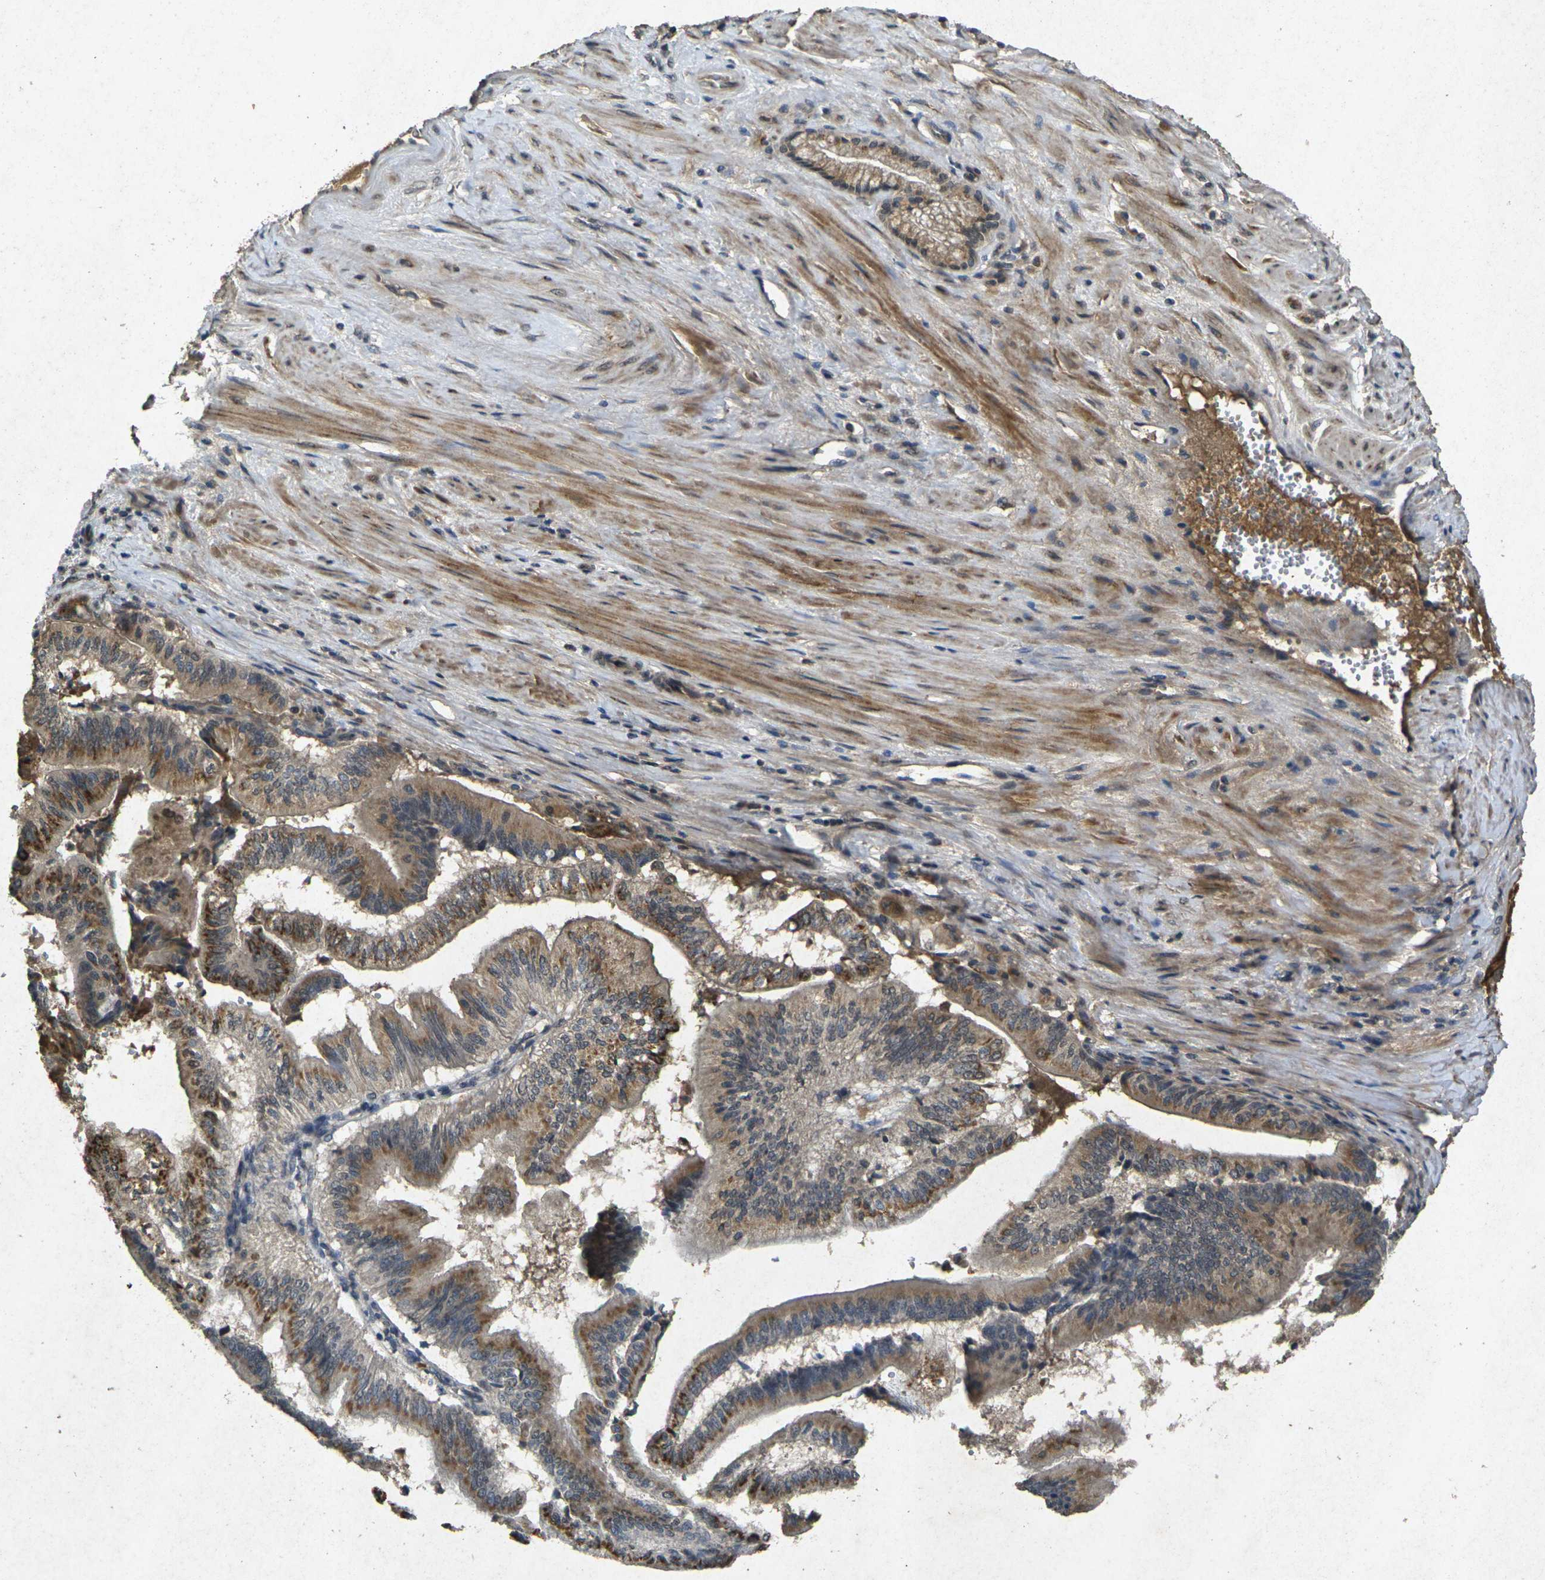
{"staining": {"intensity": "strong", "quantity": ">75%", "location": "cytoplasmic/membranous"}, "tissue": "pancreatic cancer", "cell_type": "Tumor cells", "image_type": "cancer", "snomed": [{"axis": "morphology", "description": "Adenocarcinoma, NOS"}, {"axis": "topography", "description": "Pancreas"}], "caption": "Pancreatic cancer (adenocarcinoma) tissue exhibits strong cytoplasmic/membranous expression in approximately >75% of tumor cells", "gene": "RGMA", "patient": {"sex": "male", "age": 82}}